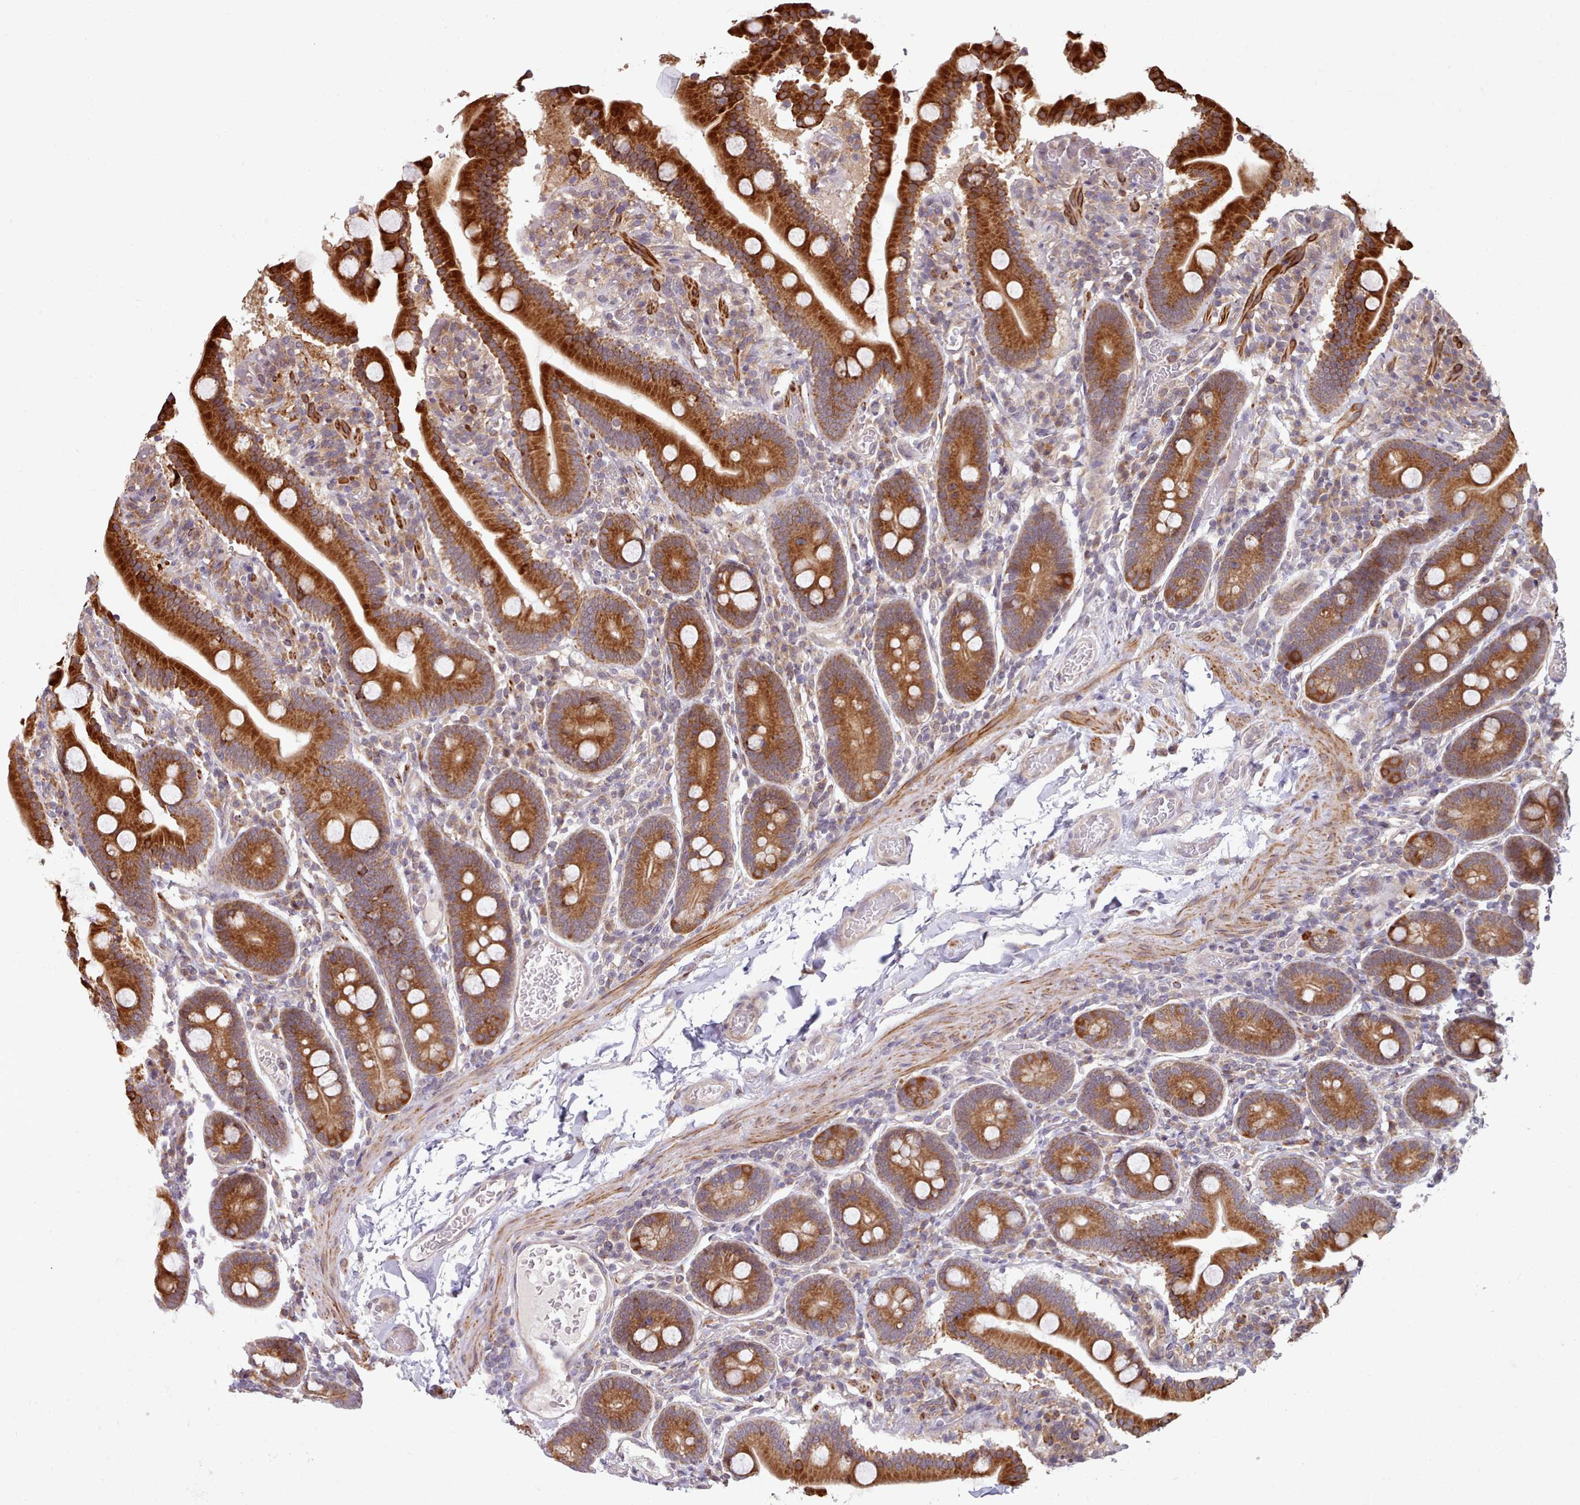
{"staining": {"intensity": "strong", "quantity": ">75%", "location": "cytoplasmic/membranous"}, "tissue": "duodenum", "cell_type": "Glandular cells", "image_type": "normal", "snomed": [{"axis": "morphology", "description": "Normal tissue, NOS"}, {"axis": "topography", "description": "Duodenum"}], "caption": "Immunohistochemistry (IHC) (DAB (3,3'-diaminobenzidine)) staining of unremarkable human duodenum displays strong cytoplasmic/membranous protein positivity in approximately >75% of glandular cells. (Brightfield microscopy of DAB IHC at high magnification).", "gene": "TRIM26", "patient": {"sex": "male", "age": 55}}